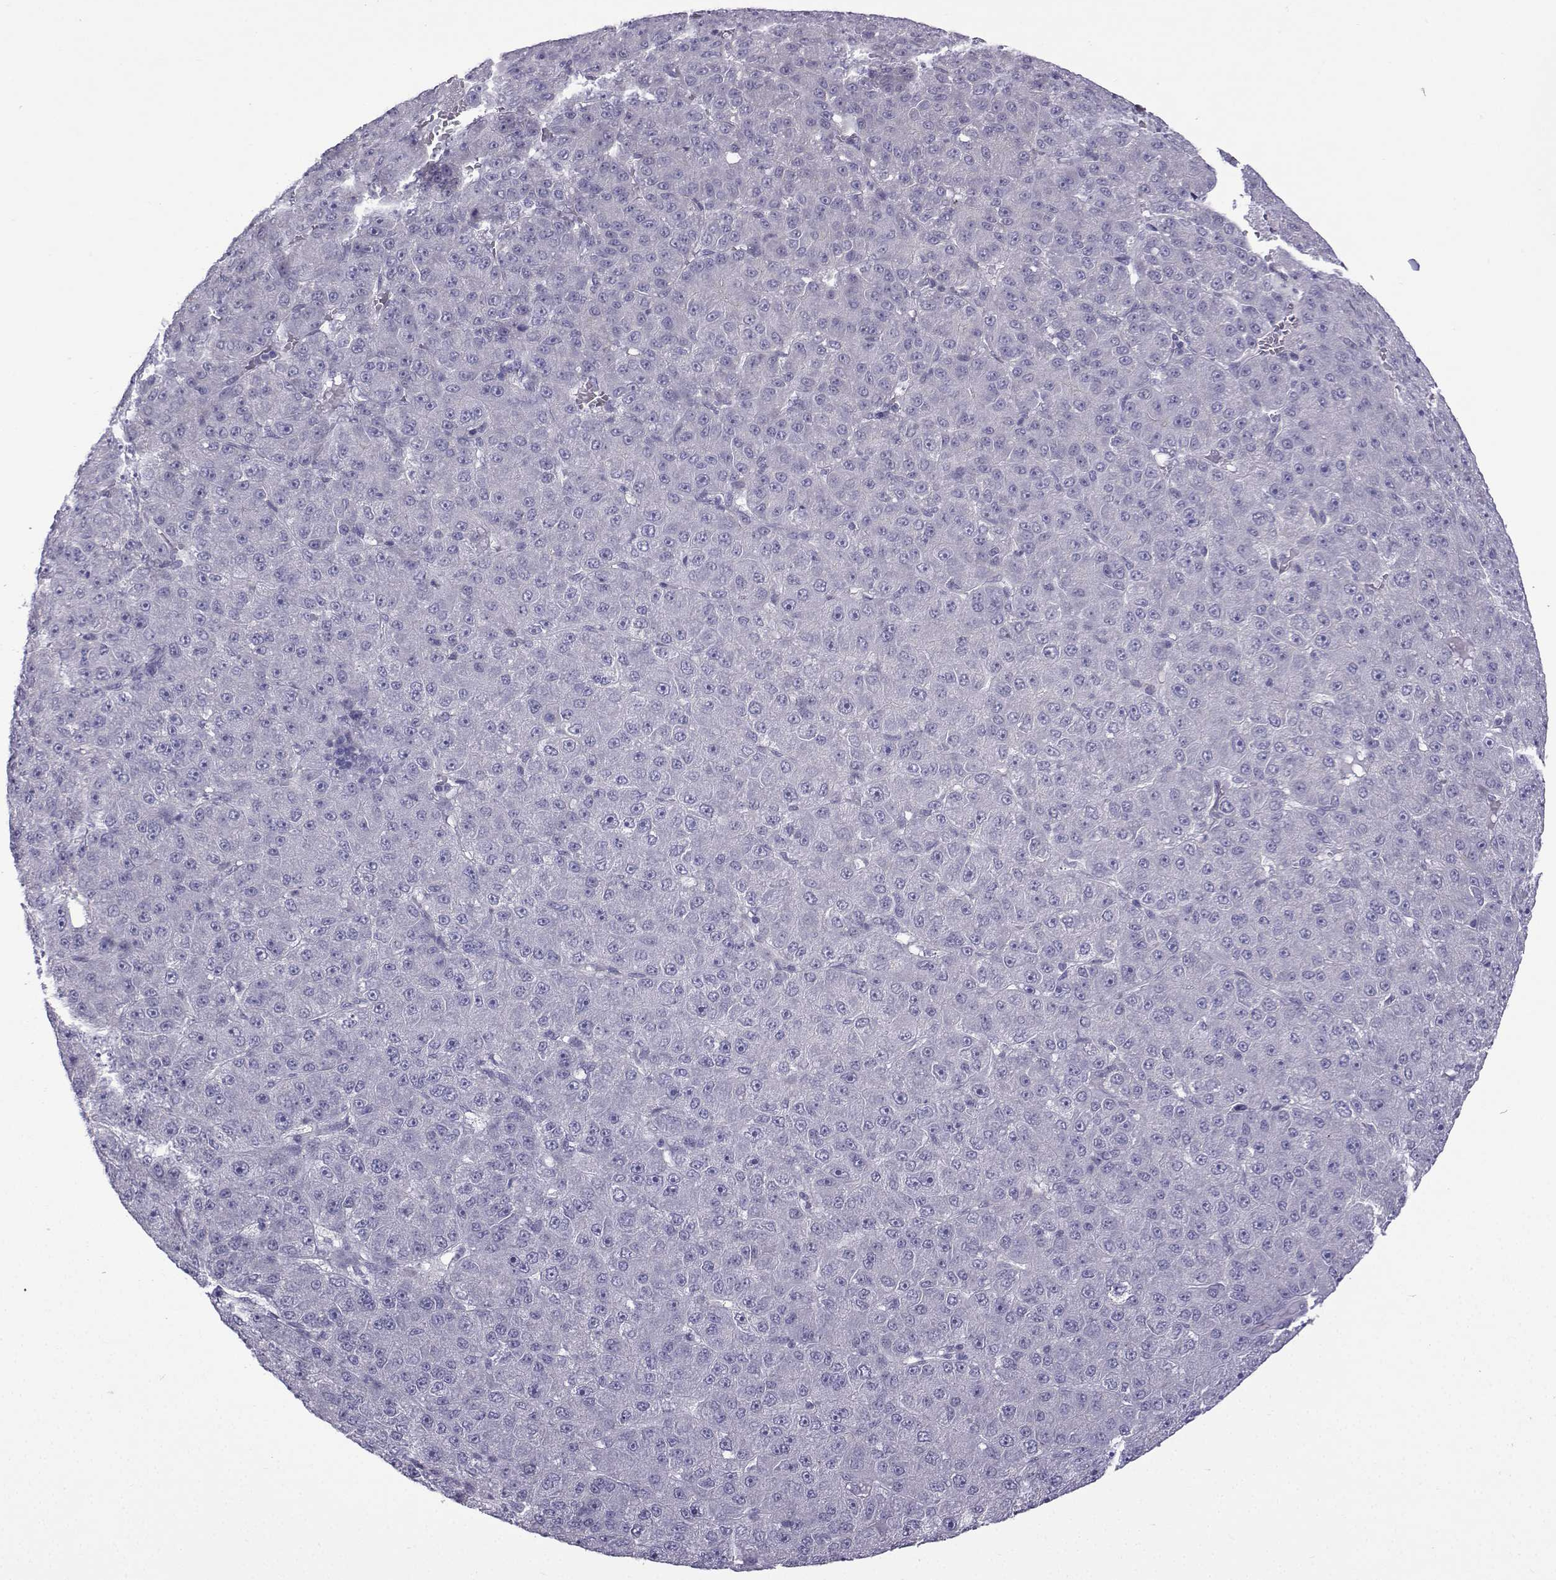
{"staining": {"intensity": "negative", "quantity": "none", "location": "none"}, "tissue": "liver cancer", "cell_type": "Tumor cells", "image_type": "cancer", "snomed": [{"axis": "morphology", "description": "Carcinoma, Hepatocellular, NOS"}, {"axis": "topography", "description": "Liver"}], "caption": "Human liver hepatocellular carcinoma stained for a protein using immunohistochemistry (IHC) exhibits no expression in tumor cells.", "gene": "CFAP53", "patient": {"sex": "male", "age": 67}}